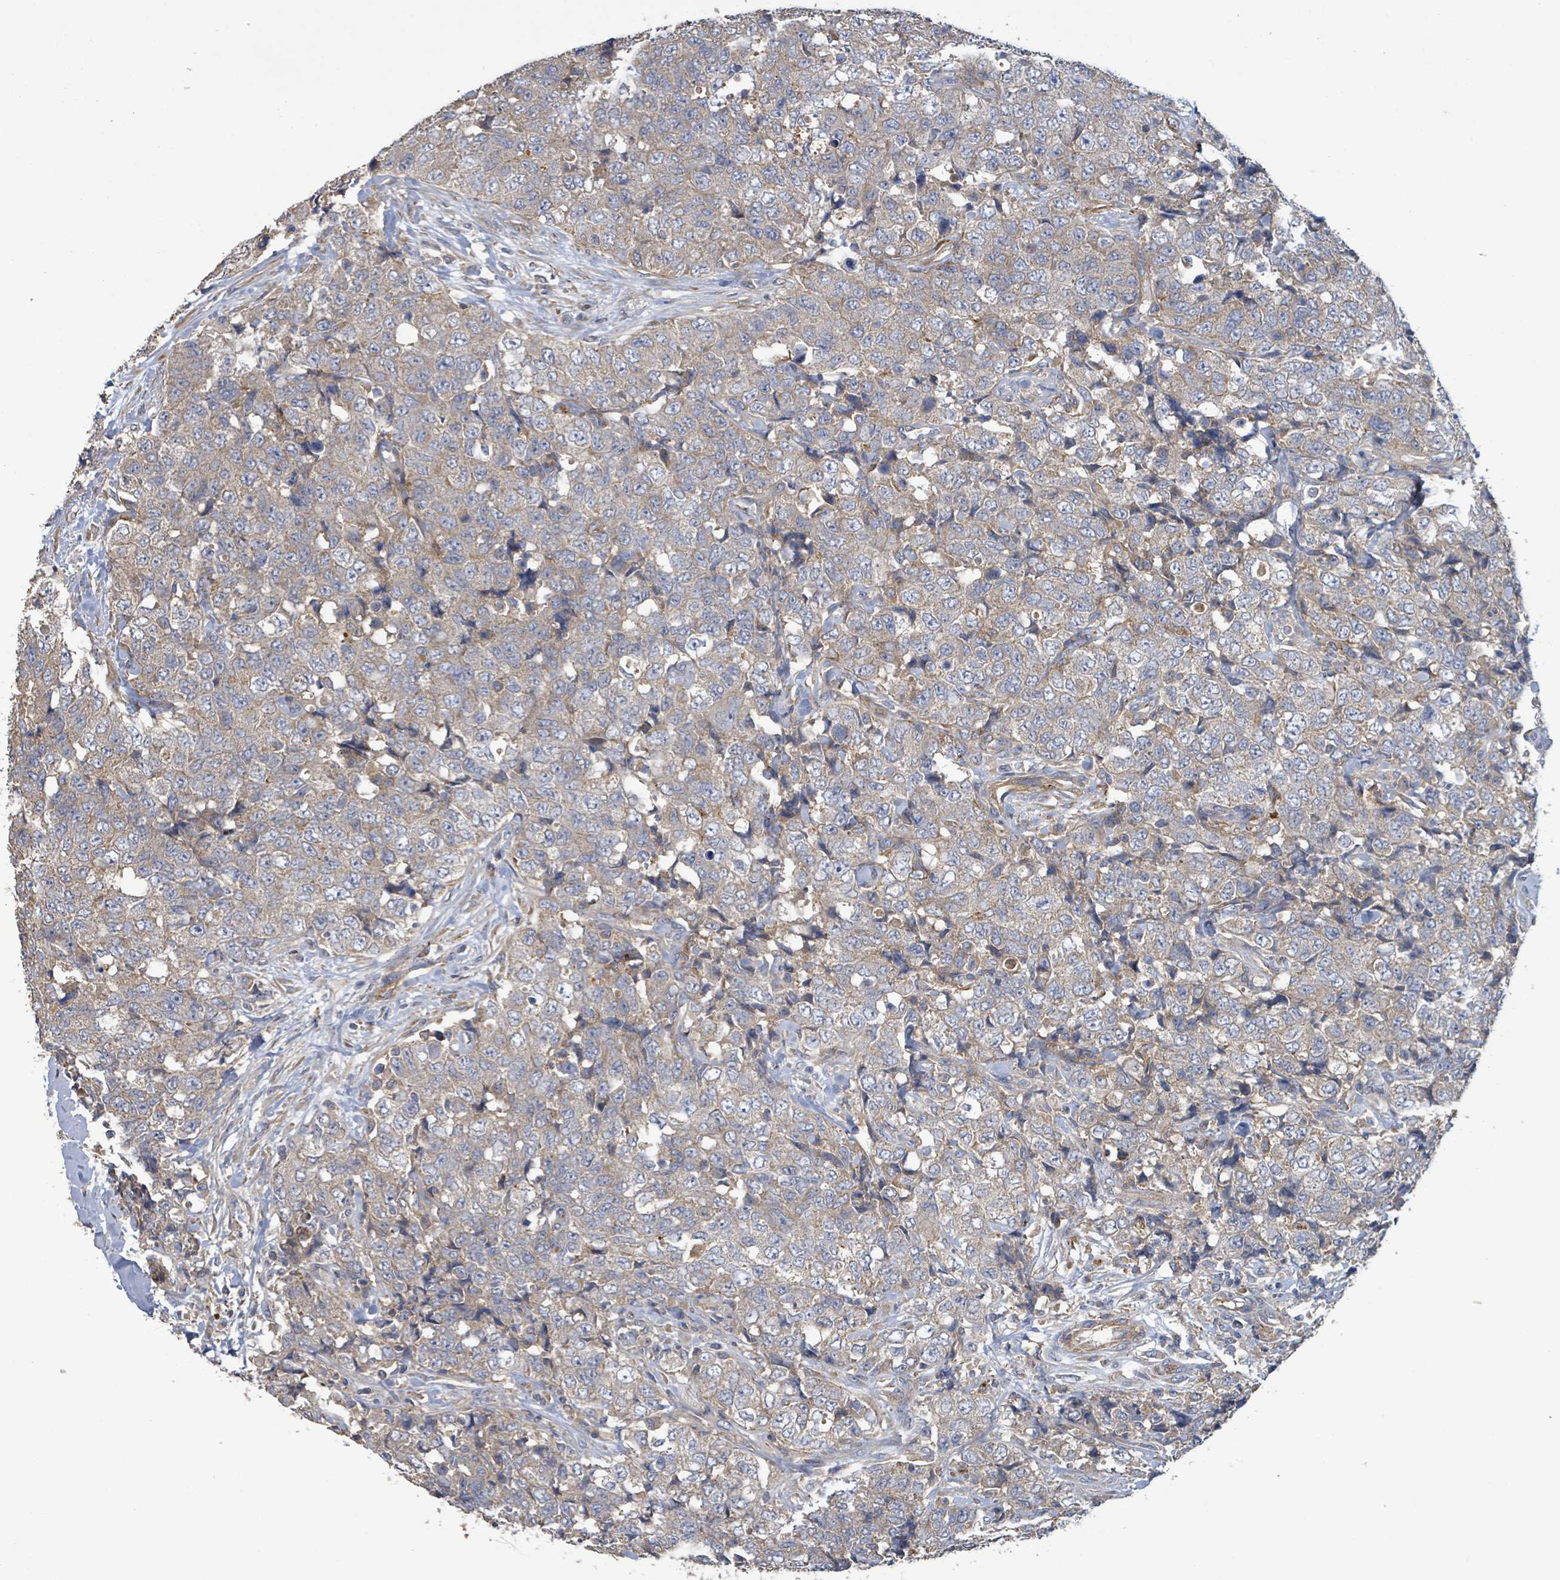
{"staining": {"intensity": "weak", "quantity": "25%-75%", "location": "cytoplasmic/membranous"}, "tissue": "urothelial cancer", "cell_type": "Tumor cells", "image_type": "cancer", "snomed": [{"axis": "morphology", "description": "Urothelial carcinoma, High grade"}, {"axis": "topography", "description": "Urinary bladder"}], "caption": "Tumor cells display low levels of weak cytoplasmic/membranous positivity in about 25%-75% of cells in urothelial cancer.", "gene": "PLAAT1", "patient": {"sex": "female", "age": 78}}